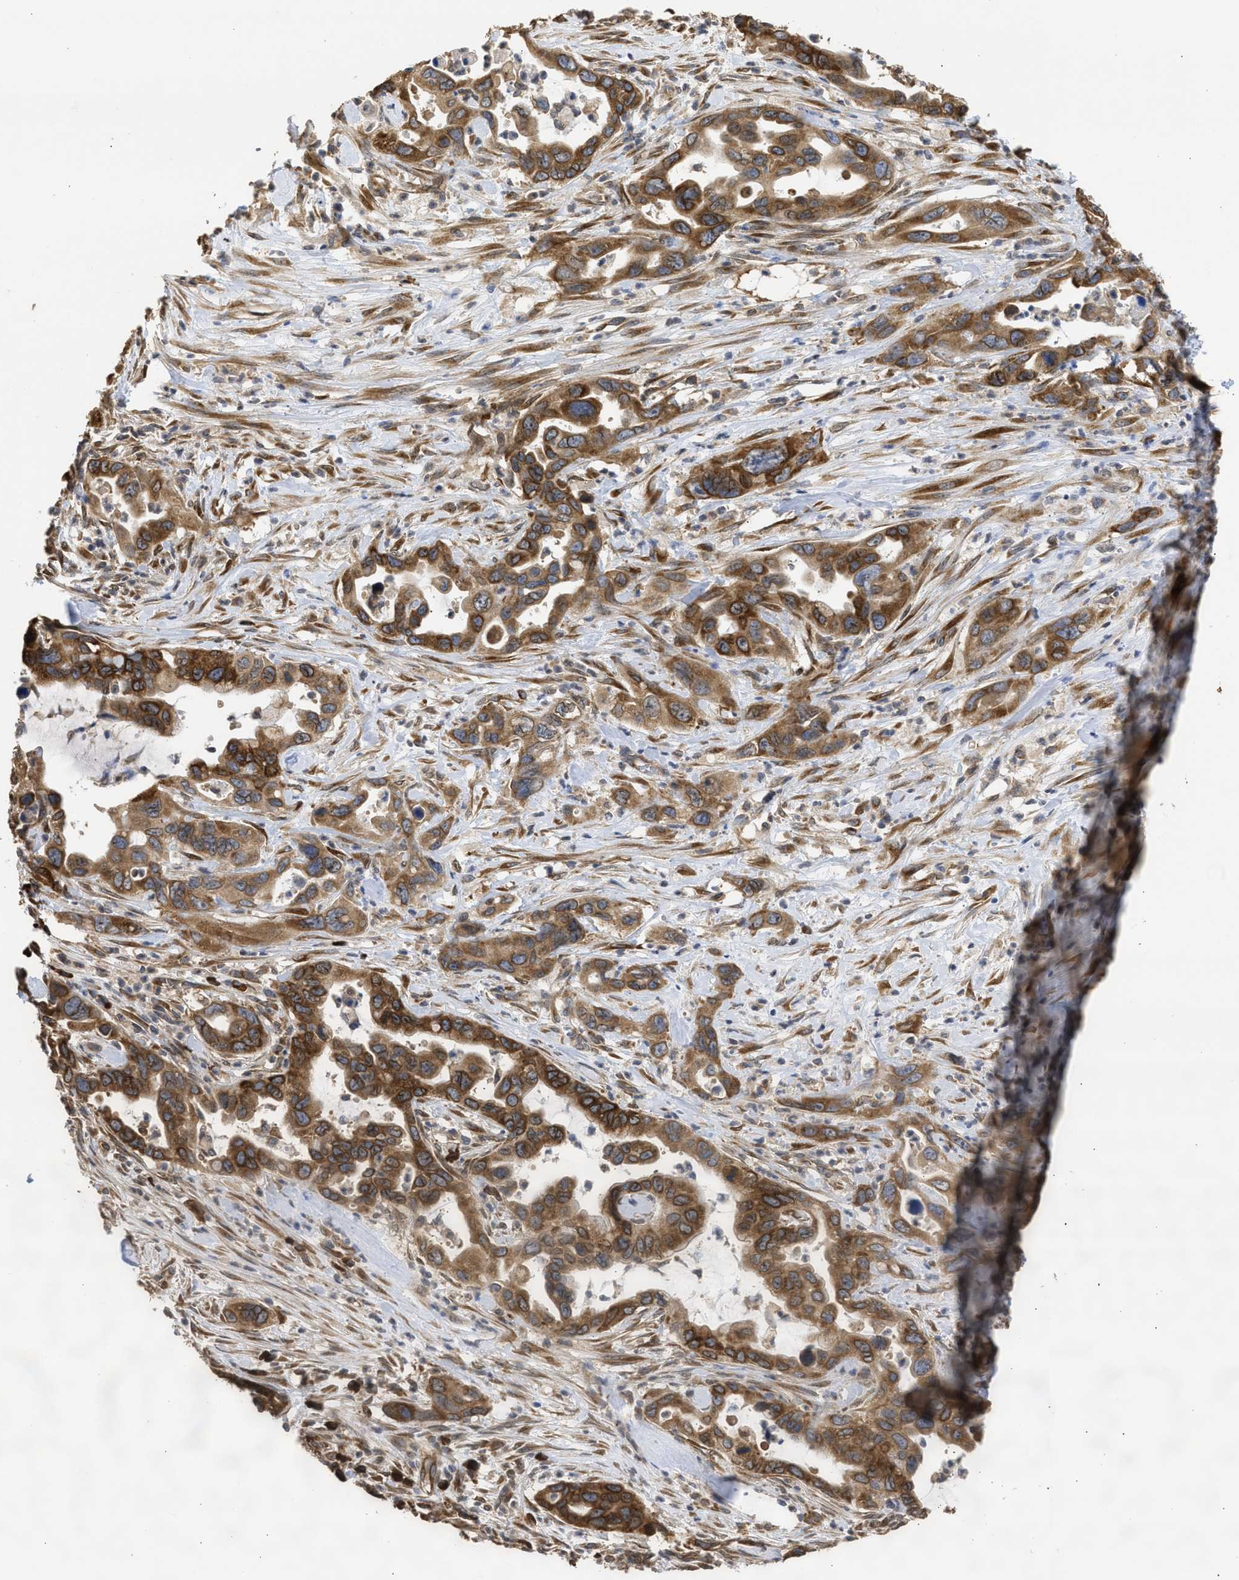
{"staining": {"intensity": "moderate", "quantity": ">75%", "location": "cytoplasmic/membranous"}, "tissue": "pancreatic cancer", "cell_type": "Tumor cells", "image_type": "cancer", "snomed": [{"axis": "morphology", "description": "Adenocarcinoma, NOS"}, {"axis": "topography", "description": "Pancreas"}], "caption": "DAB (3,3'-diaminobenzidine) immunohistochemical staining of pancreatic cancer (adenocarcinoma) demonstrates moderate cytoplasmic/membranous protein positivity in about >75% of tumor cells.", "gene": "DNAJC1", "patient": {"sex": "female", "age": 70}}